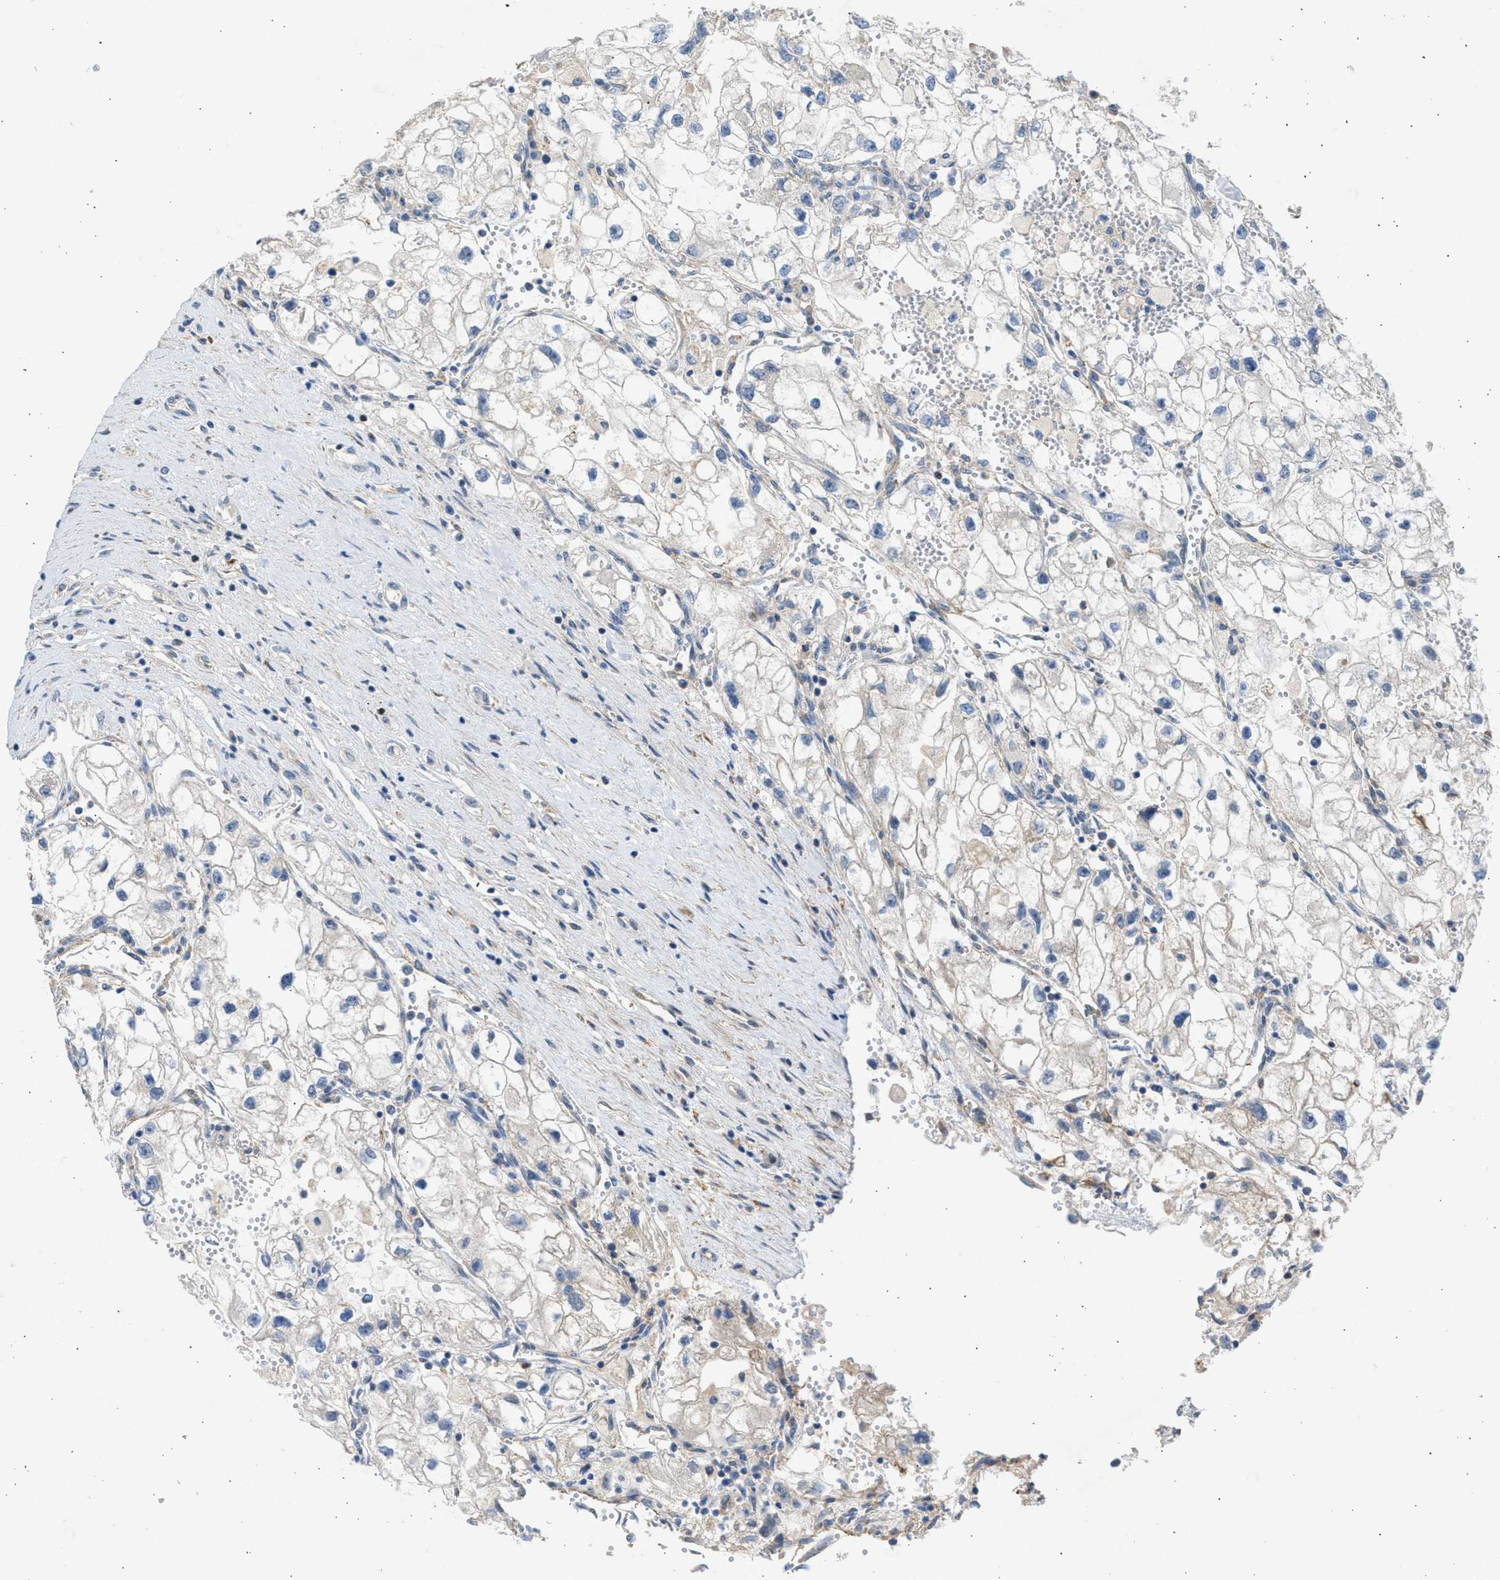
{"staining": {"intensity": "negative", "quantity": "none", "location": "none"}, "tissue": "renal cancer", "cell_type": "Tumor cells", "image_type": "cancer", "snomed": [{"axis": "morphology", "description": "Adenocarcinoma, NOS"}, {"axis": "topography", "description": "Kidney"}], "caption": "This is an immunohistochemistry image of renal cancer. There is no positivity in tumor cells.", "gene": "PCNX3", "patient": {"sex": "female", "age": 70}}